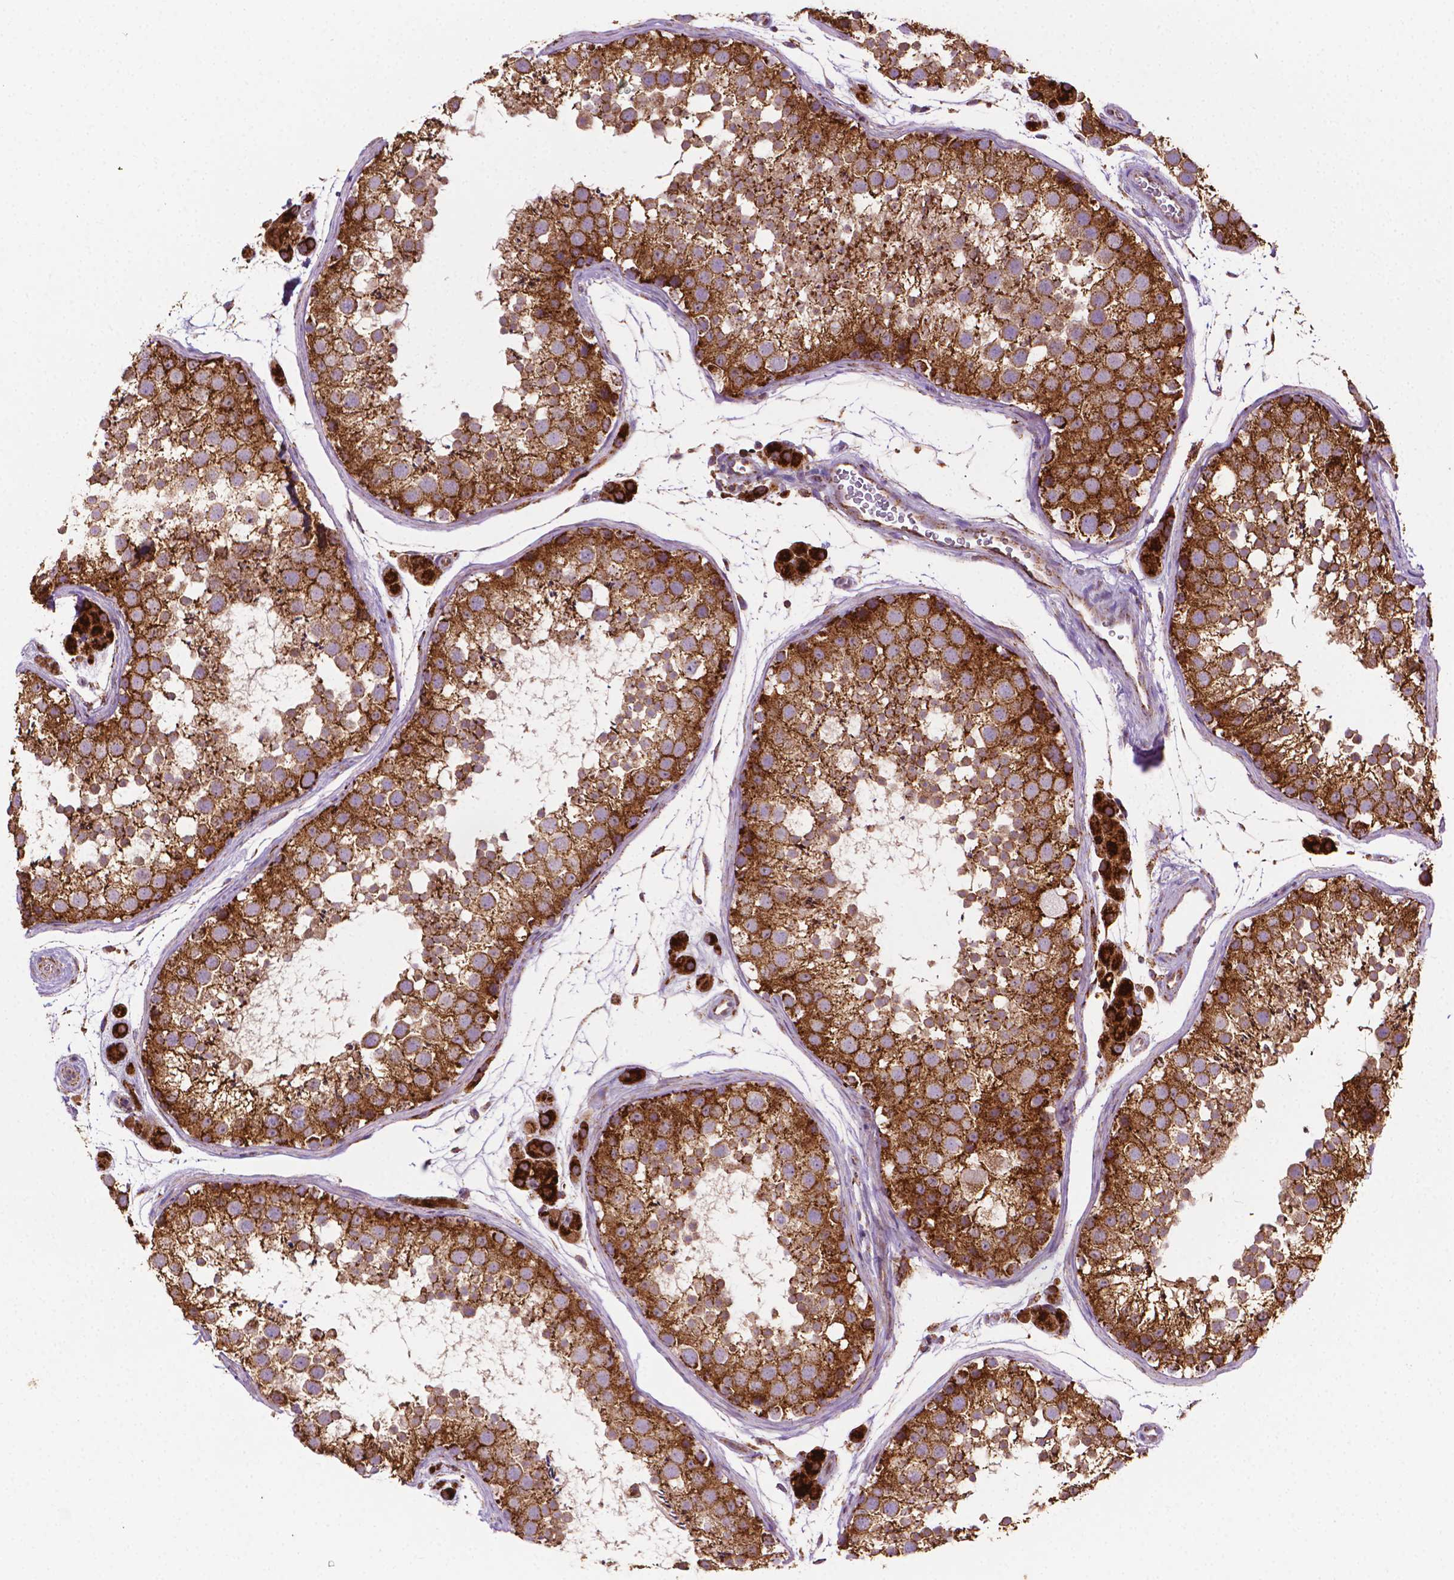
{"staining": {"intensity": "strong", "quantity": ">75%", "location": "cytoplasmic/membranous"}, "tissue": "testis", "cell_type": "Cells in seminiferous ducts", "image_type": "normal", "snomed": [{"axis": "morphology", "description": "Normal tissue, NOS"}, {"axis": "topography", "description": "Testis"}], "caption": "Cells in seminiferous ducts display high levels of strong cytoplasmic/membranous staining in approximately >75% of cells in benign testis. The protein of interest is shown in brown color, while the nuclei are stained blue.", "gene": "ILVBL", "patient": {"sex": "male", "age": 41}}